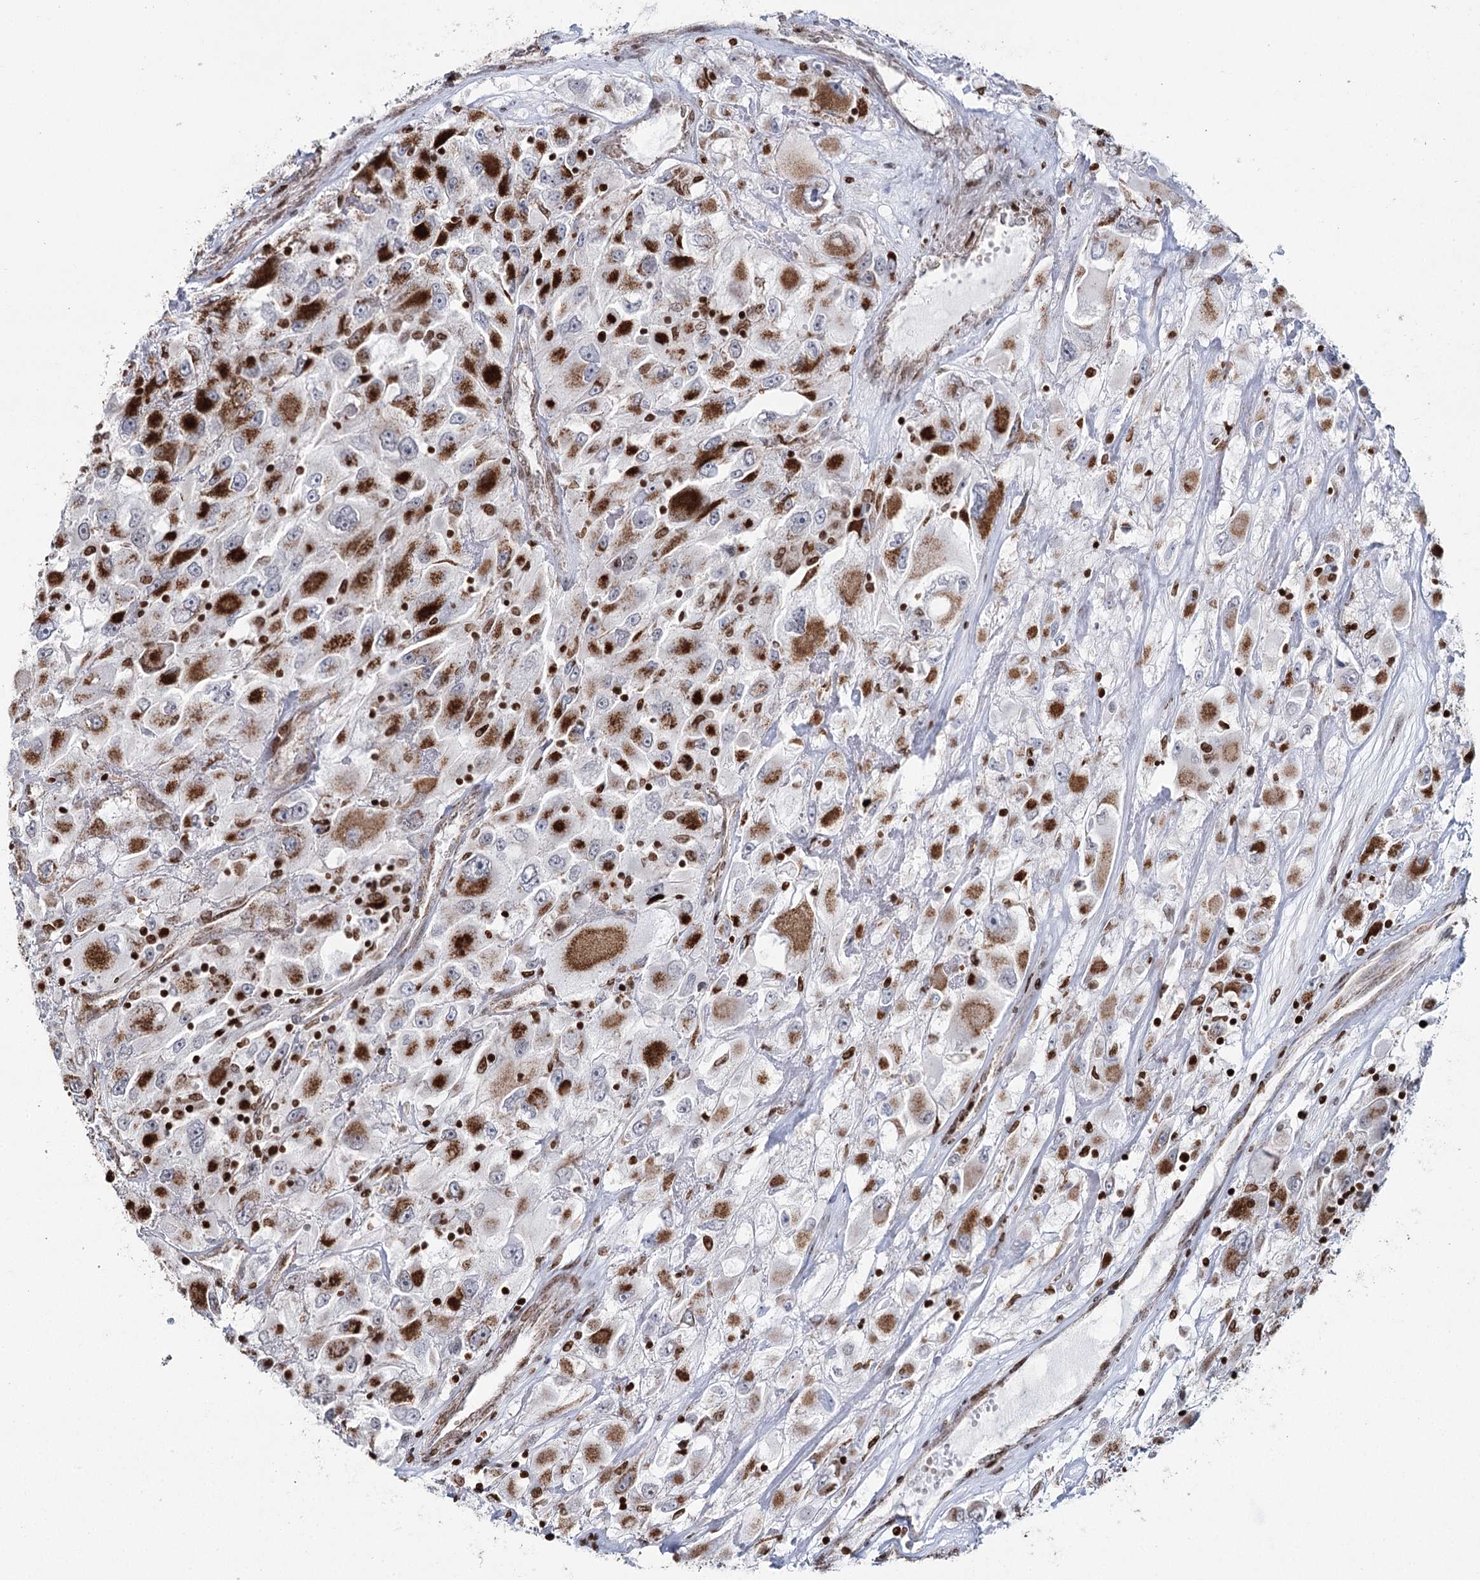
{"staining": {"intensity": "strong", "quantity": ">75%", "location": "cytoplasmic/membranous"}, "tissue": "renal cancer", "cell_type": "Tumor cells", "image_type": "cancer", "snomed": [{"axis": "morphology", "description": "Adenocarcinoma, NOS"}, {"axis": "topography", "description": "Kidney"}], "caption": "Renal adenocarcinoma stained for a protein (brown) demonstrates strong cytoplasmic/membranous positive staining in approximately >75% of tumor cells.", "gene": "PDHX", "patient": {"sex": "female", "age": 52}}